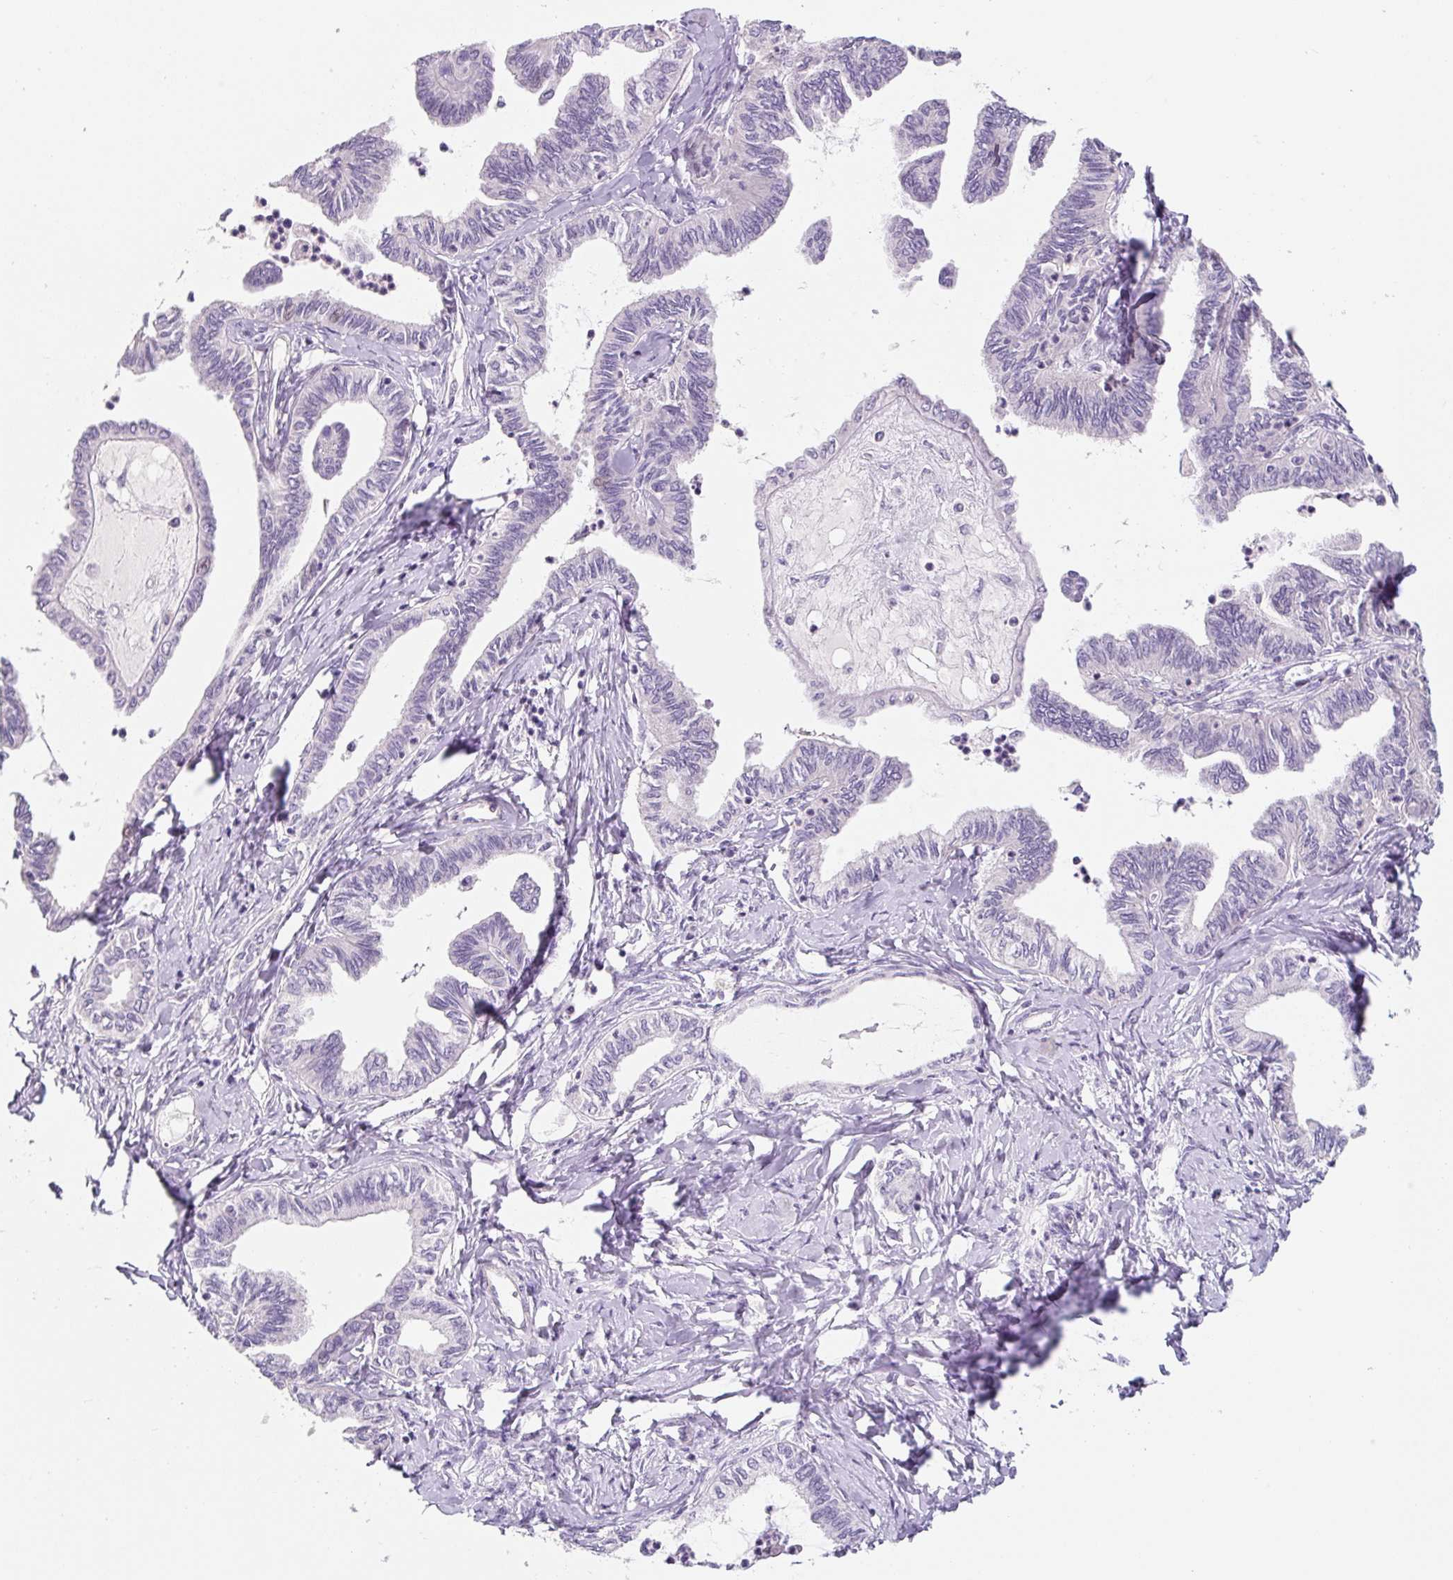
{"staining": {"intensity": "negative", "quantity": "none", "location": "none"}, "tissue": "ovarian cancer", "cell_type": "Tumor cells", "image_type": "cancer", "snomed": [{"axis": "morphology", "description": "Carcinoma, endometroid"}, {"axis": "topography", "description": "Ovary"}], "caption": "There is no significant staining in tumor cells of ovarian cancer (endometroid carcinoma).", "gene": "SYP", "patient": {"sex": "female", "age": 70}}